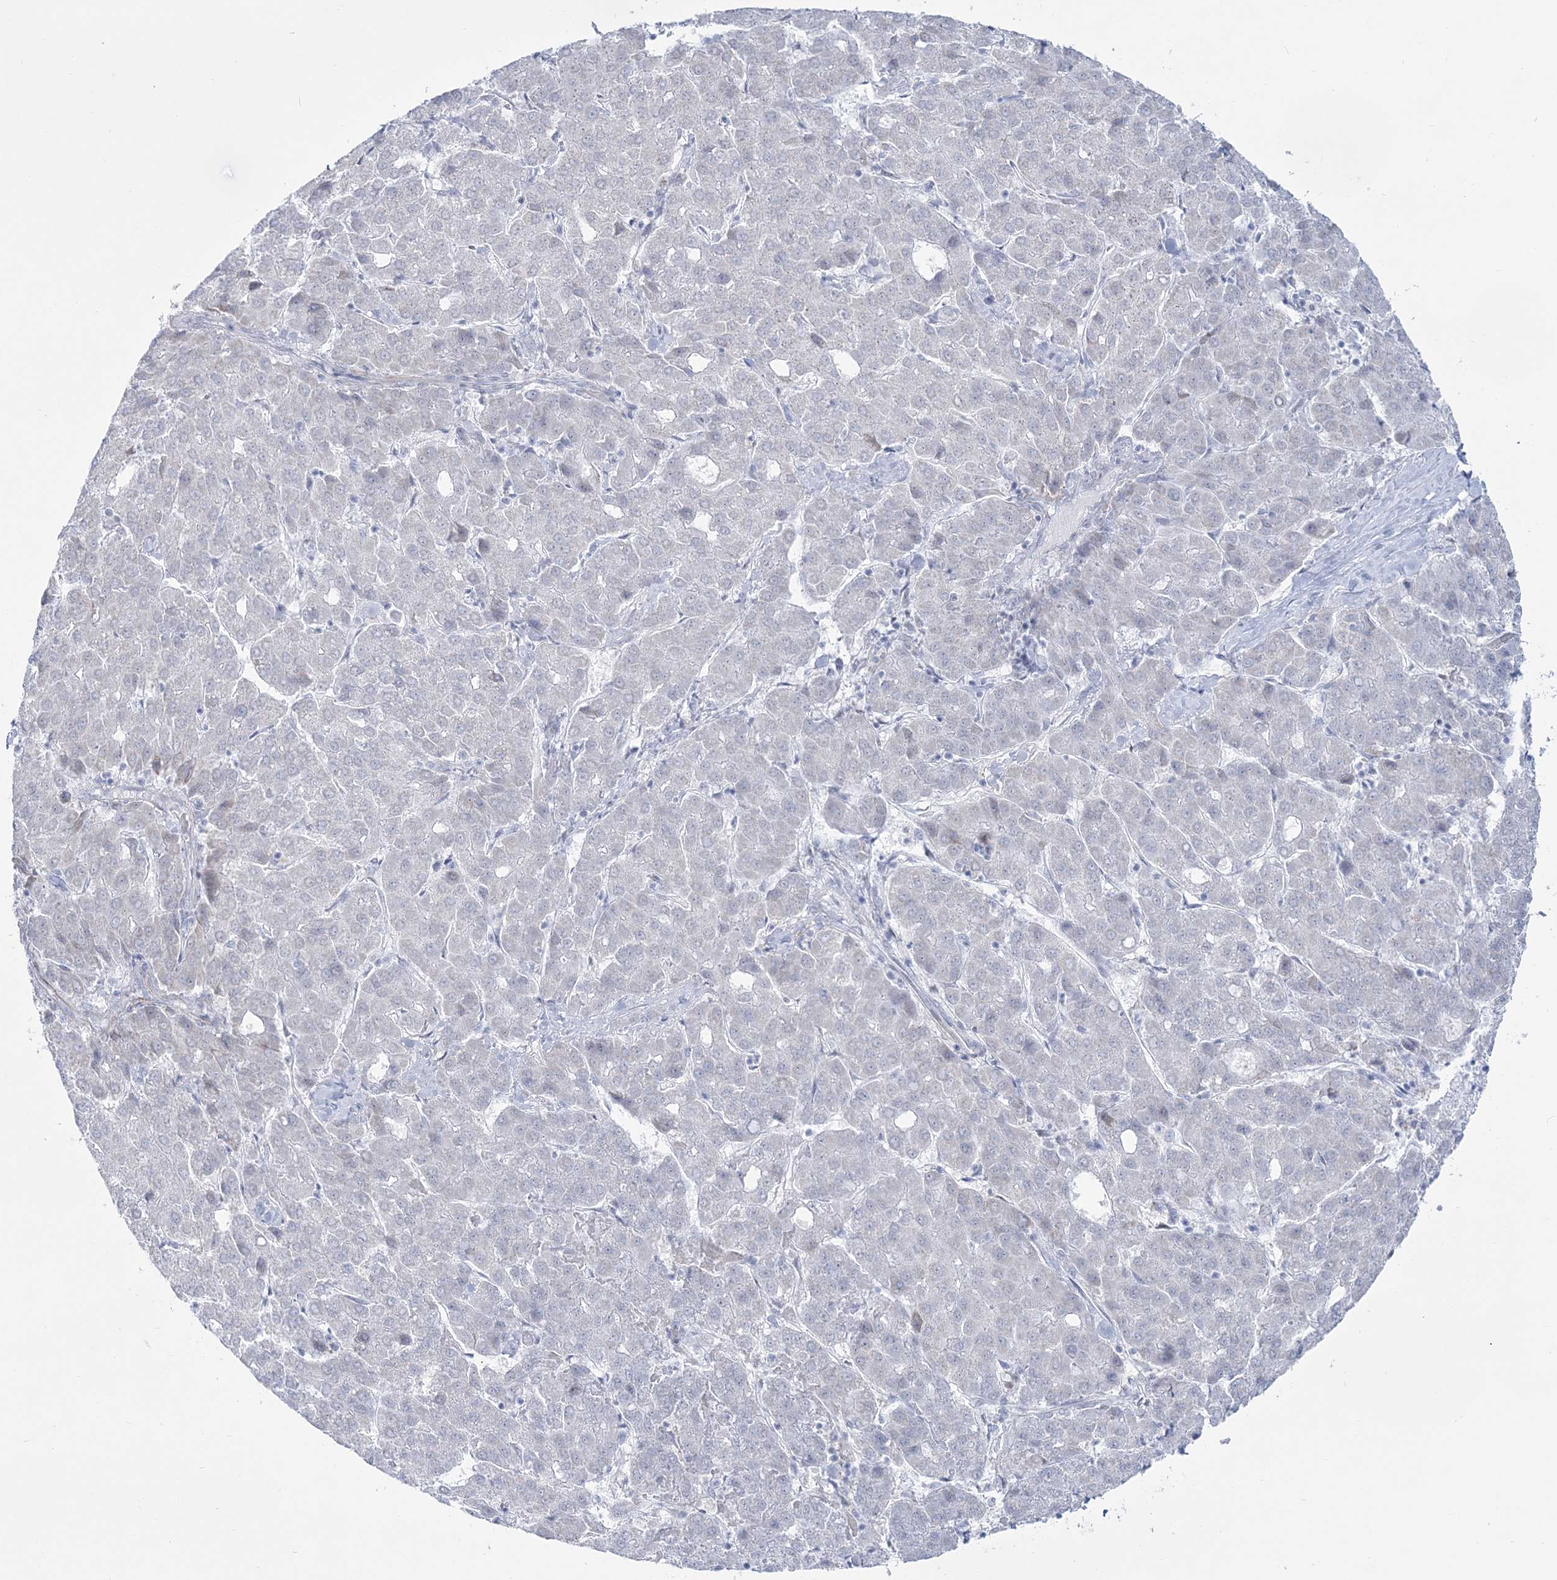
{"staining": {"intensity": "negative", "quantity": "none", "location": "none"}, "tissue": "liver cancer", "cell_type": "Tumor cells", "image_type": "cancer", "snomed": [{"axis": "morphology", "description": "Carcinoma, Hepatocellular, NOS"}, {"axis": "topography", "description": "Liver"}], "caption": "This micrograph is of liver hepatocellular carcinoma stained with IHC to label a protein in brown with the nuclei are counter-stained blue. There is no staining in tumor cells.", "gene": "ZNF843", "patient": {"sex": "male", "age": 65}}